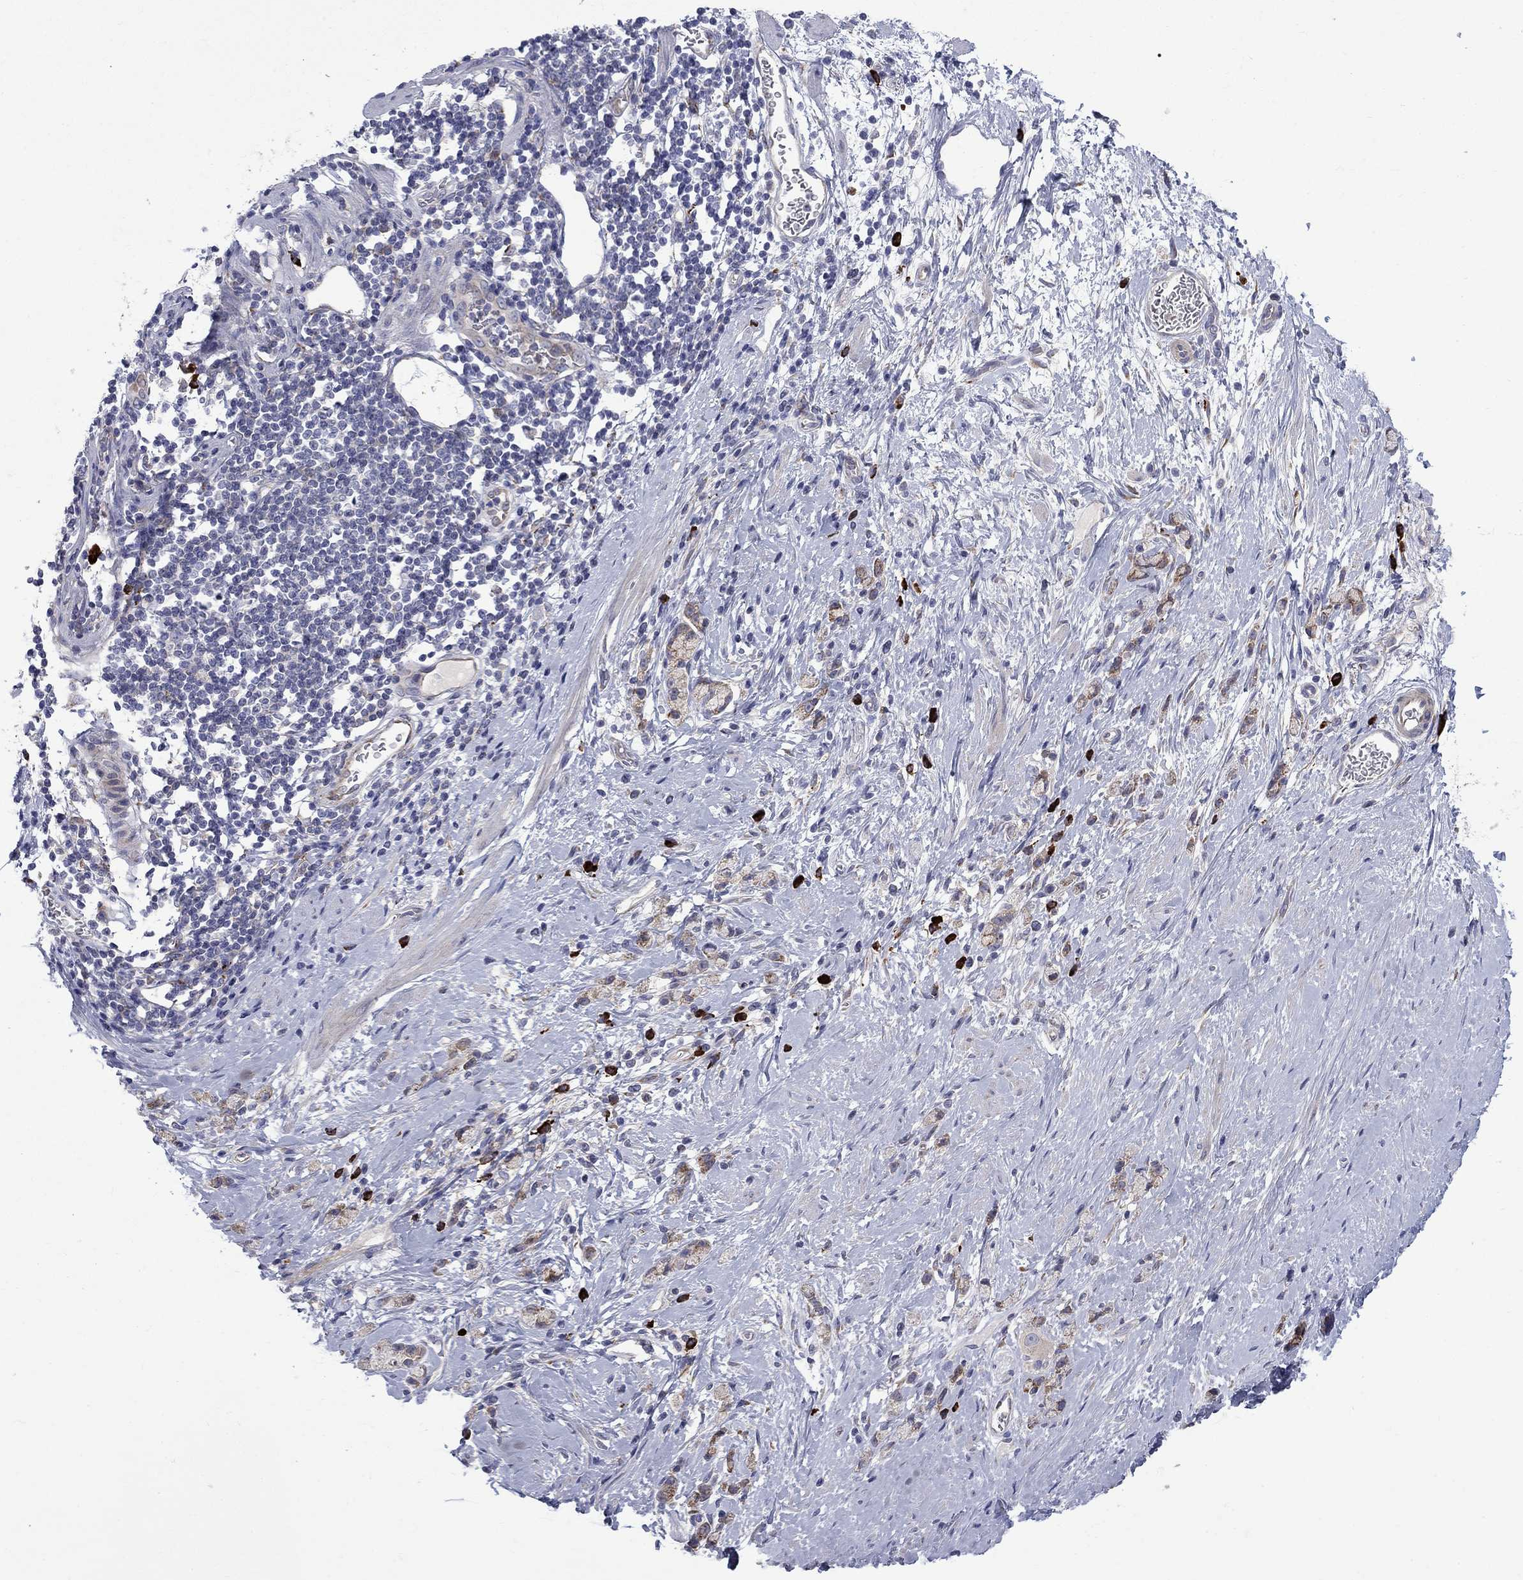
{"staining": {"intensity": "weak", "quantity": ">75%", "location": "cytoplasmic/membranous"}, "tissue": "stomach cancer", "cell_type": "Tumor cells", "image_type": "cancer", "snomed": [{"axis": "morphology", "description": "Adenocarcinoma, NOS"}, {"axis": "topography", "description": "Stomach"}], "caption": "Immunohistochemistry of stomach adenocarcinoma exhibits low levels of weak cytoplasmic/membranous staining in about >75% of tumor cells.", "gene": "ASNS", "patient": {"sex": "male", "age": 58}}